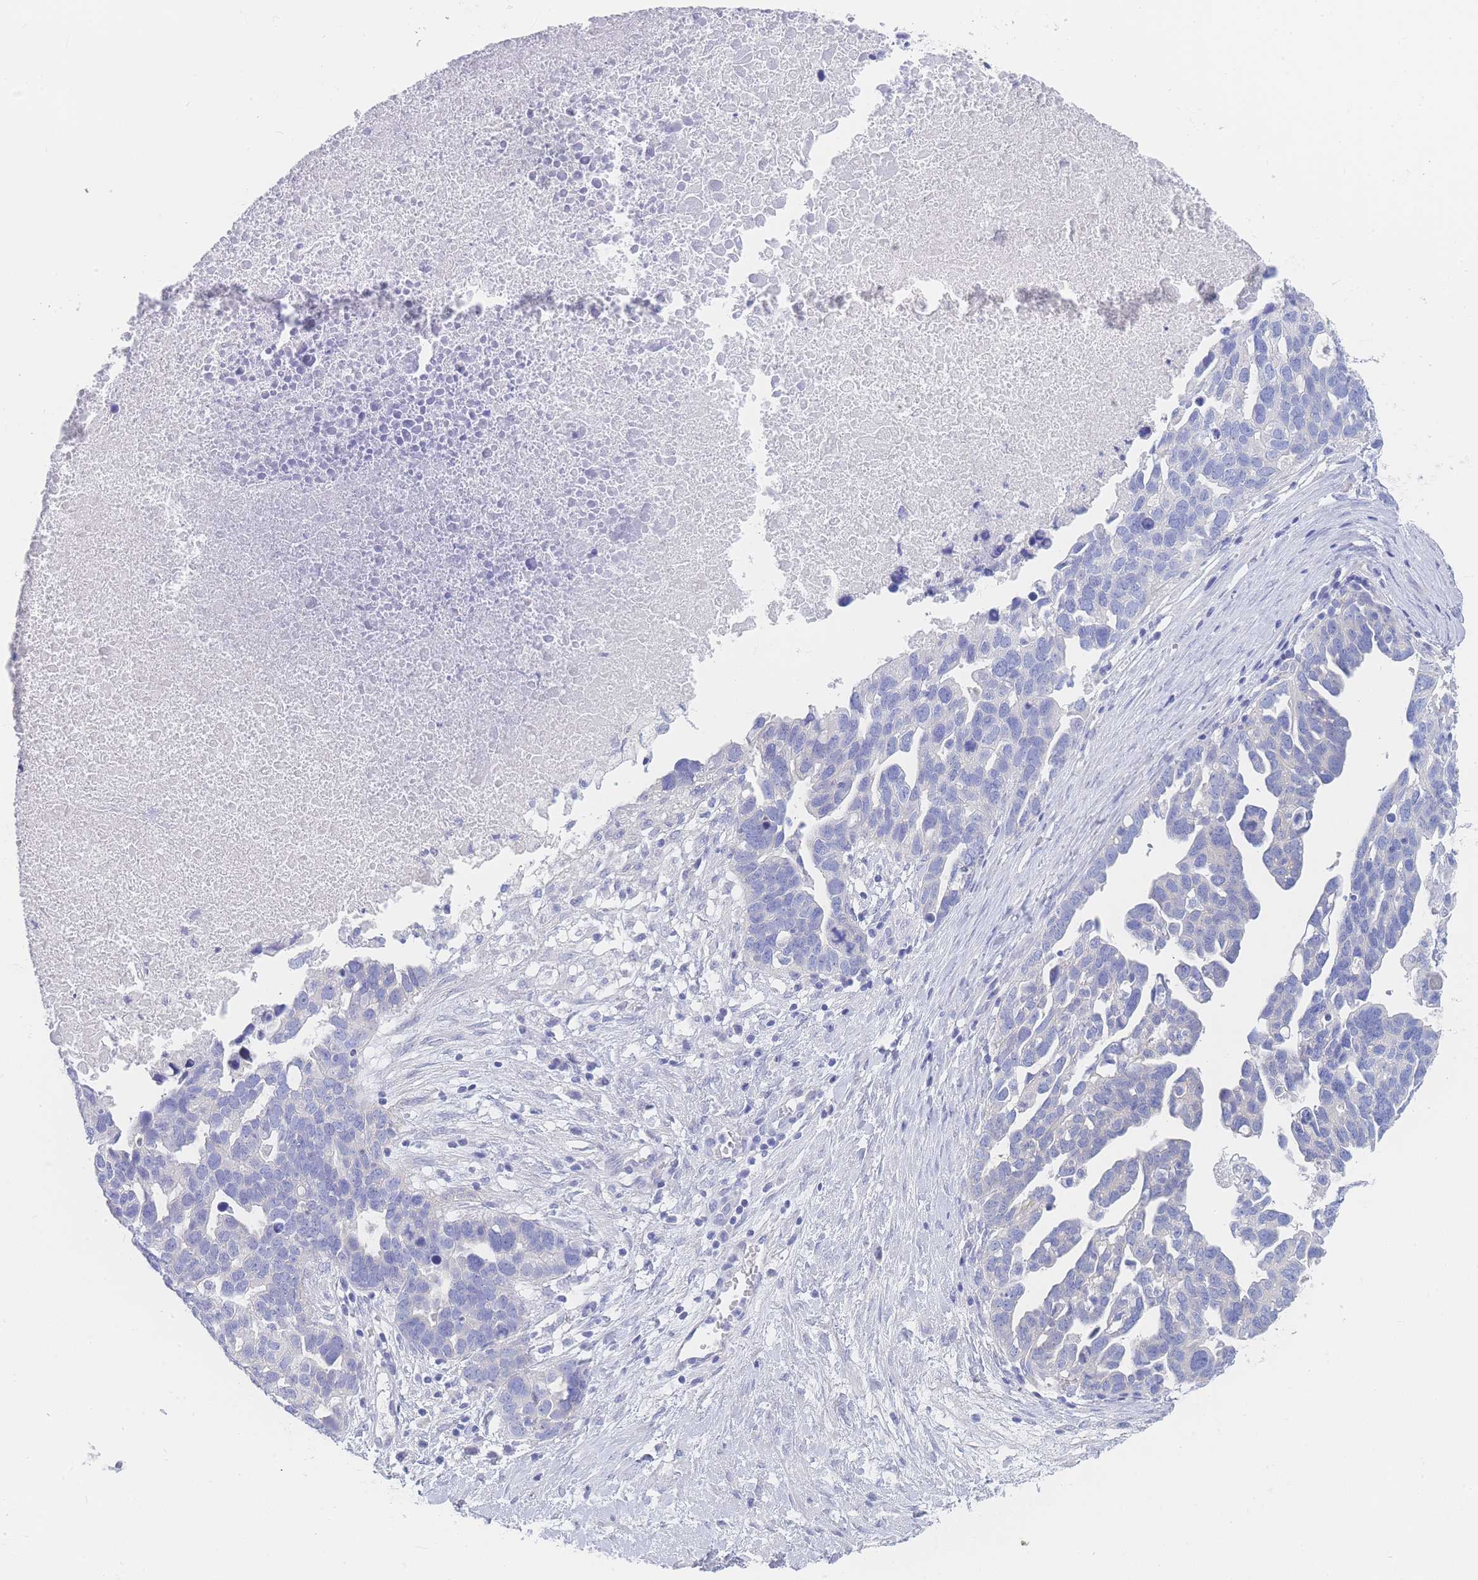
{"staining": {"intensity": "negative", "quantity": "none", "location": "none"}, "tissue": "ovarian cancer", "cell_type": "Tumor cells", "image_type": "cancer", "snomed": [{"axis": "morphology", "description": "Cystadenocarcinoma, serous, NOS"}, {"axis": "topography", "description": "Ovary"}], "caption": "Immunohistochemistry (IHC) photomicrograph of human ovarian cancer (serous cystadenocarcinoma) stained for a protein (brown), which shows no positivity in tumor cells. (Brightfield microscopy of DAB (3,3'-diaminobenzidine) IHC at high magnification).", "gene": "LZTFL1", "patient": {"sex": "female", "age": 54}}